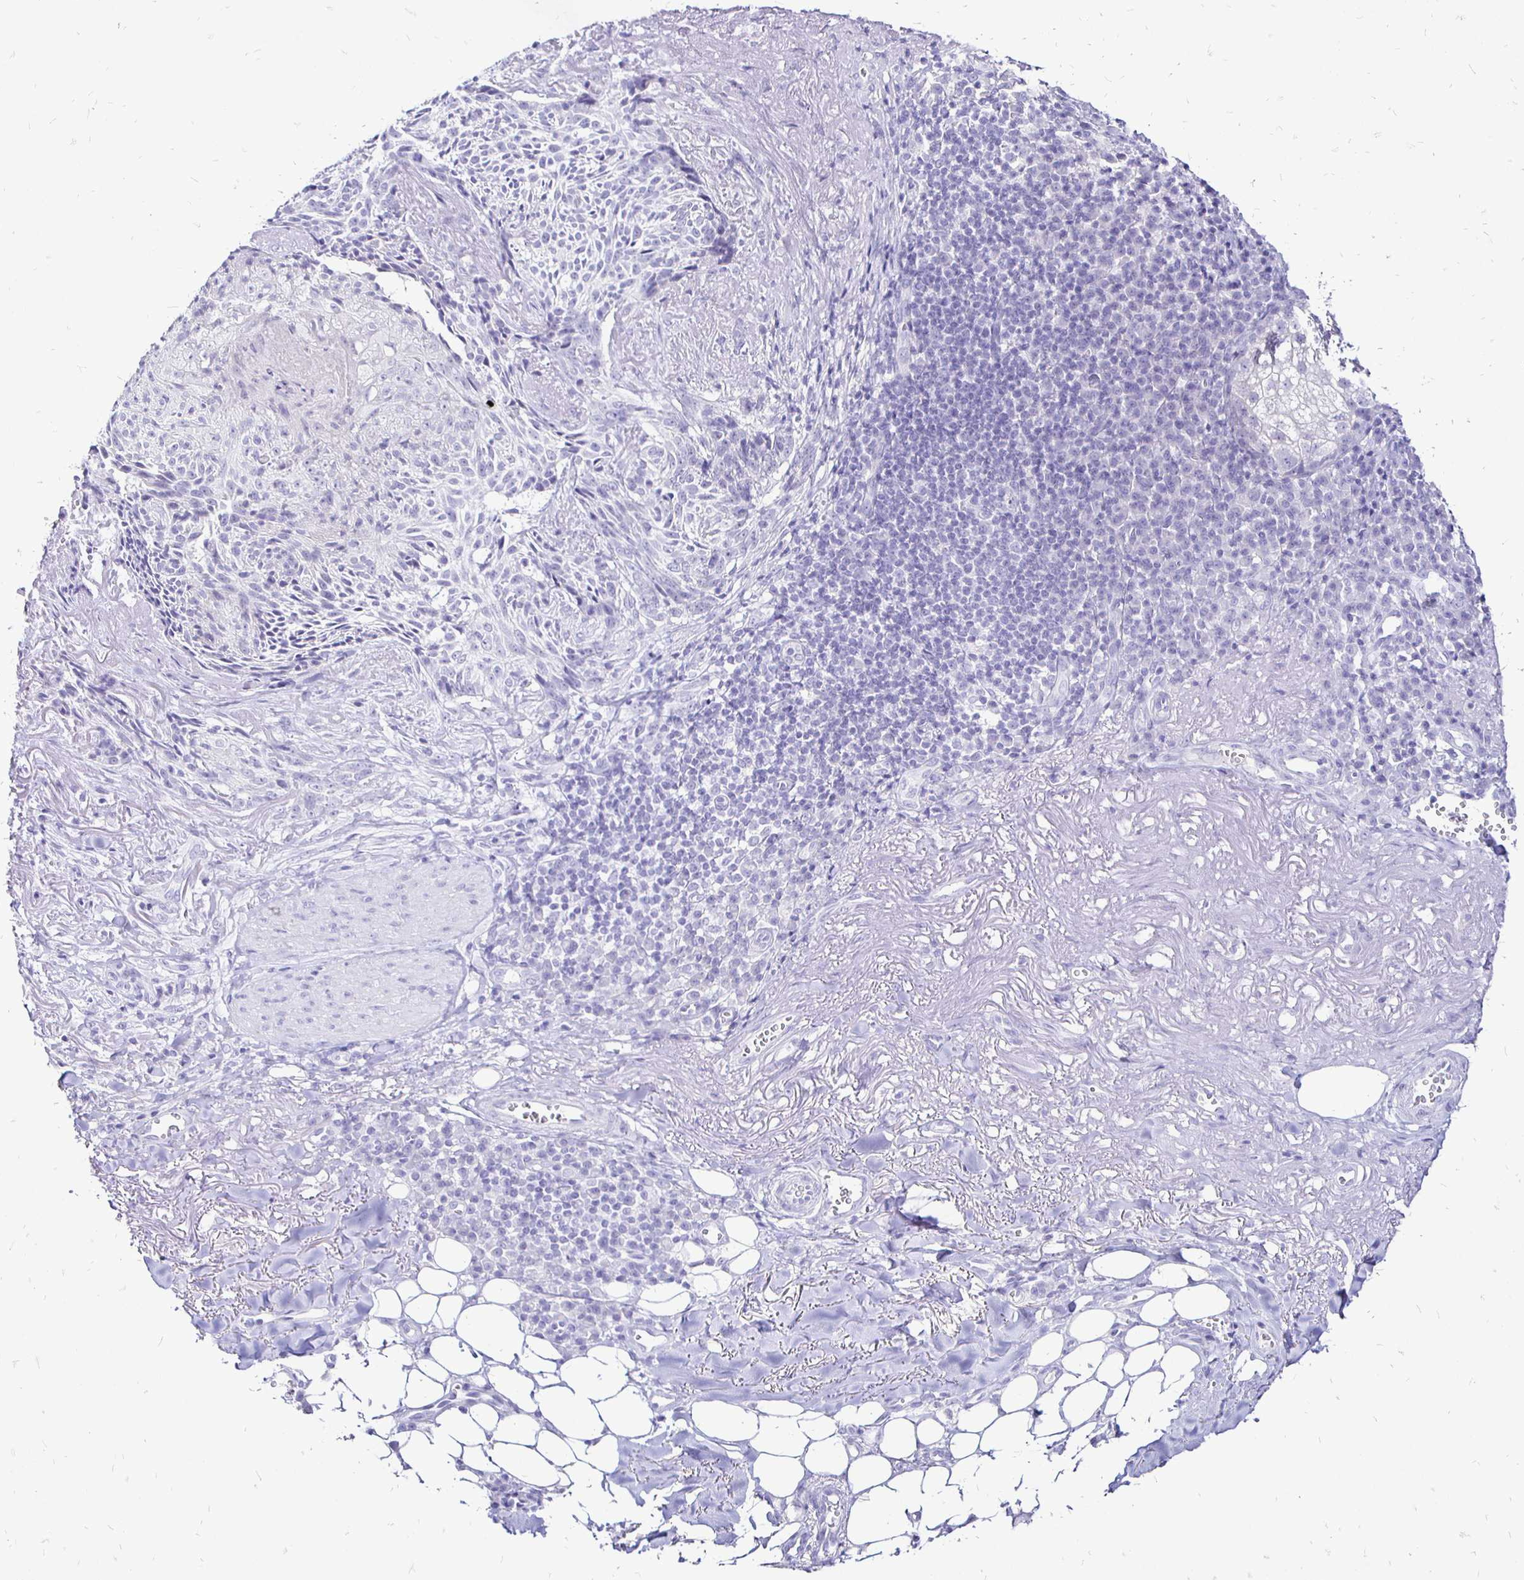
{"staining": {"intensity": "negative", "quantity": "none", "location": "none"}, "tissue": "skin cancer", "cell_type": "Tumor cells", "image_type": "cancer", "snomed": [{"axis": "morphology", "description": "Basal cell carcinoma"}, {"axis": "topography", "description": "Skin"}, {"axis": "topography", "description": "Skin of face"}], "caption": "This image is of basal cell carcinoma (skin) stained with immunohistochemistry to label a protein in brown with the nuclei are counter-stained blue. There is no staining in tumor cells.", "gene": "IRGC", "patient": {"sex": "female", "age": 95}}